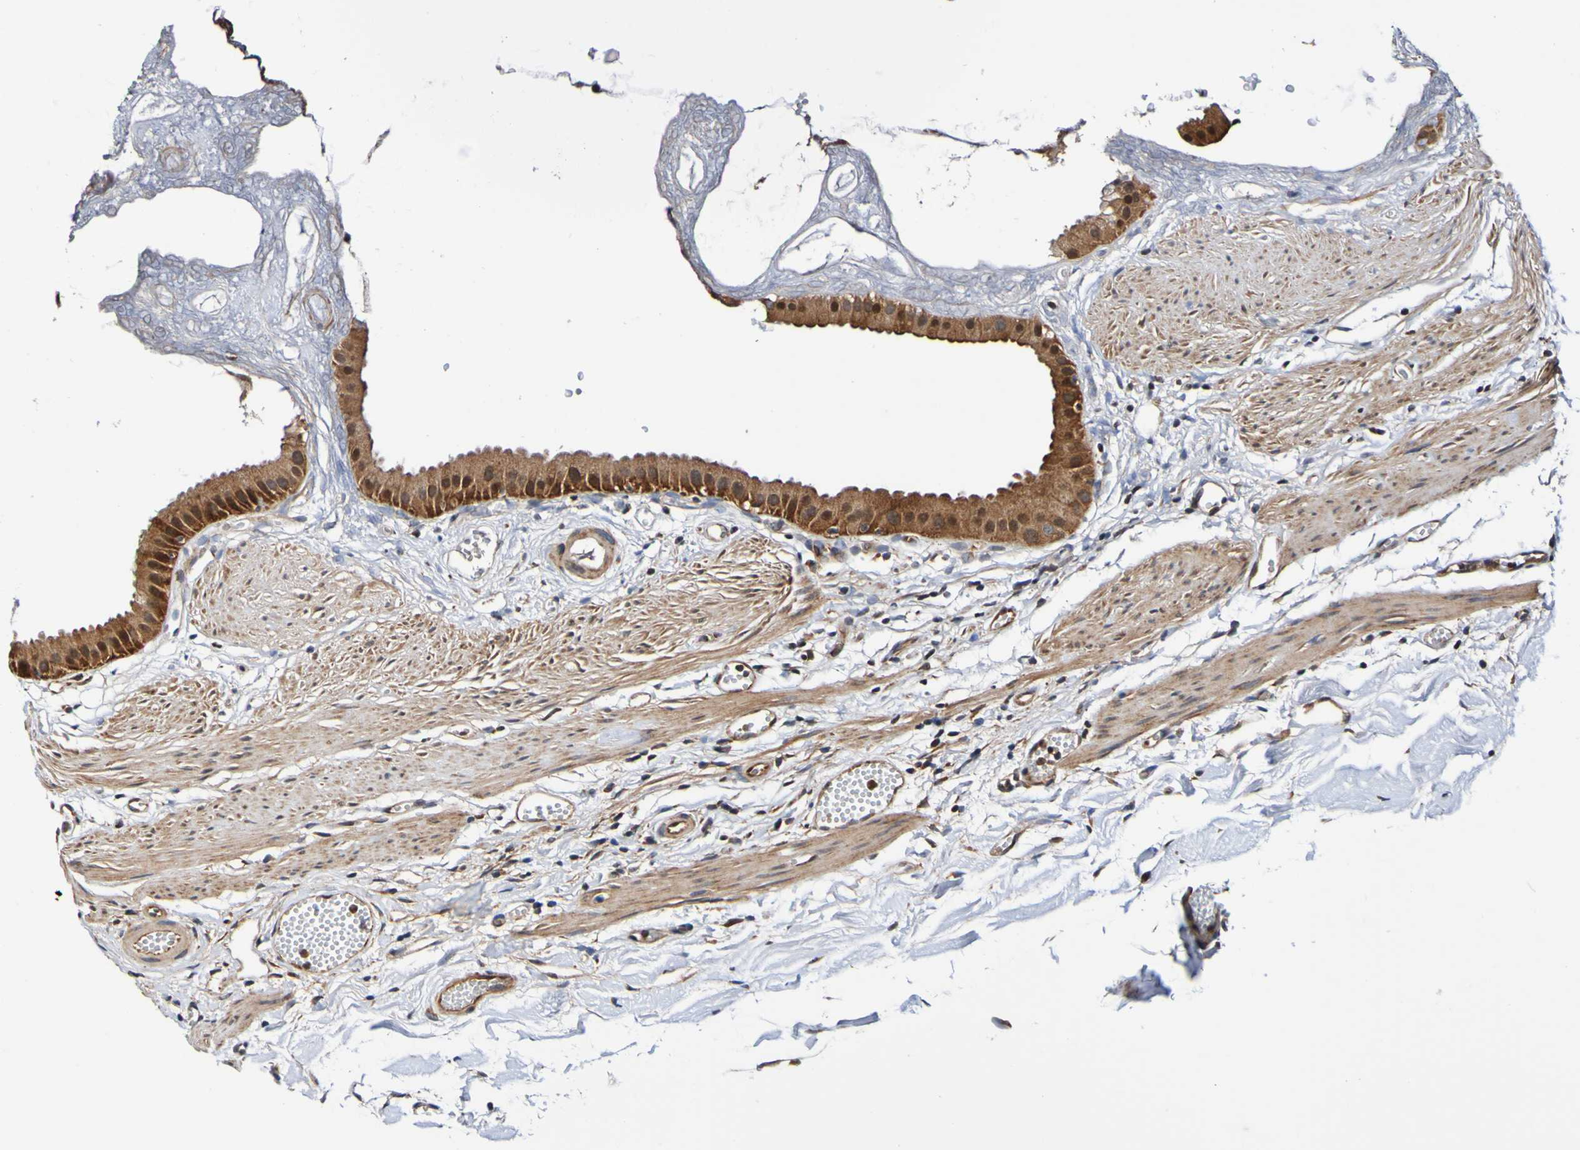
{"staining": {"intensity": "strong", "quantity": ">75%", "location": "cytoplasmic/membranous"}, "tissue": "gallbladder", "cell_type": "Glandular cells", "image_type": "normal", "snomed": [{"axis": "morphology", "description": "Normal tissue, NOS"}, {"axis": "topography", "description": "Gallbladder"}], "caption": "Benign gallbladder was stained to show a protein in brown. There is high levels of strong cytoplasmic/membranous expression in about >75% of glandular cells. Ihc stains the protein in brown and the nuclei are stained blue.", "gene": "AXIN1", "patient": {"sex": "female", "age": 64}}